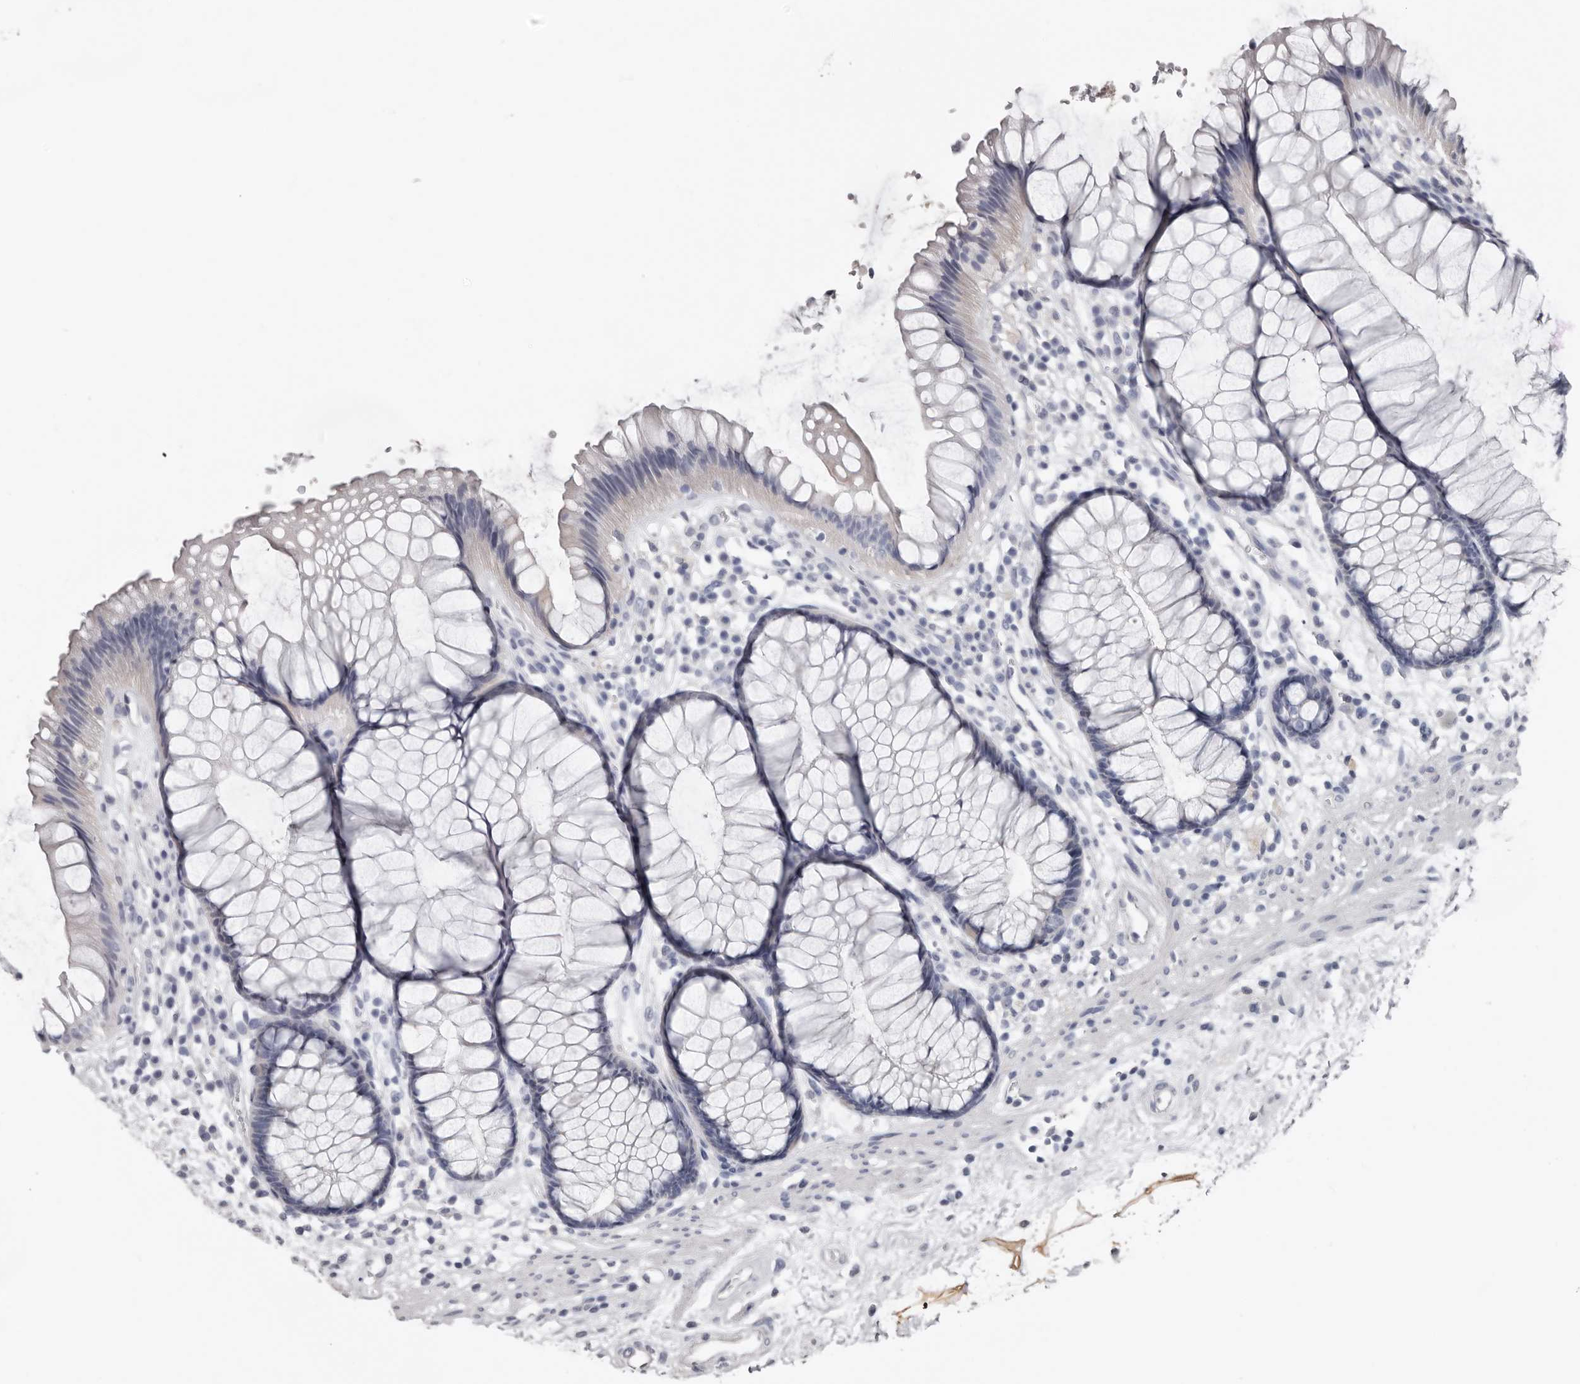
{"staining": {"intensity": "negative", "quantity": "none", "location": "none"}, "tissue": "rectum", "cell_type": "Glandular cells", "image_type": "normal", "snomed": [{"axis": "morphology", "description": "Normal tissue, NOS"}, {"axis": "topography", "description": "Rectum"}], "caption": "Image shows no protein positivity in glandular cells of benign rectum. Nuclei are stained in blue.", "gene": "FABP7", "patient": {"sex": "male", "age": 51}}